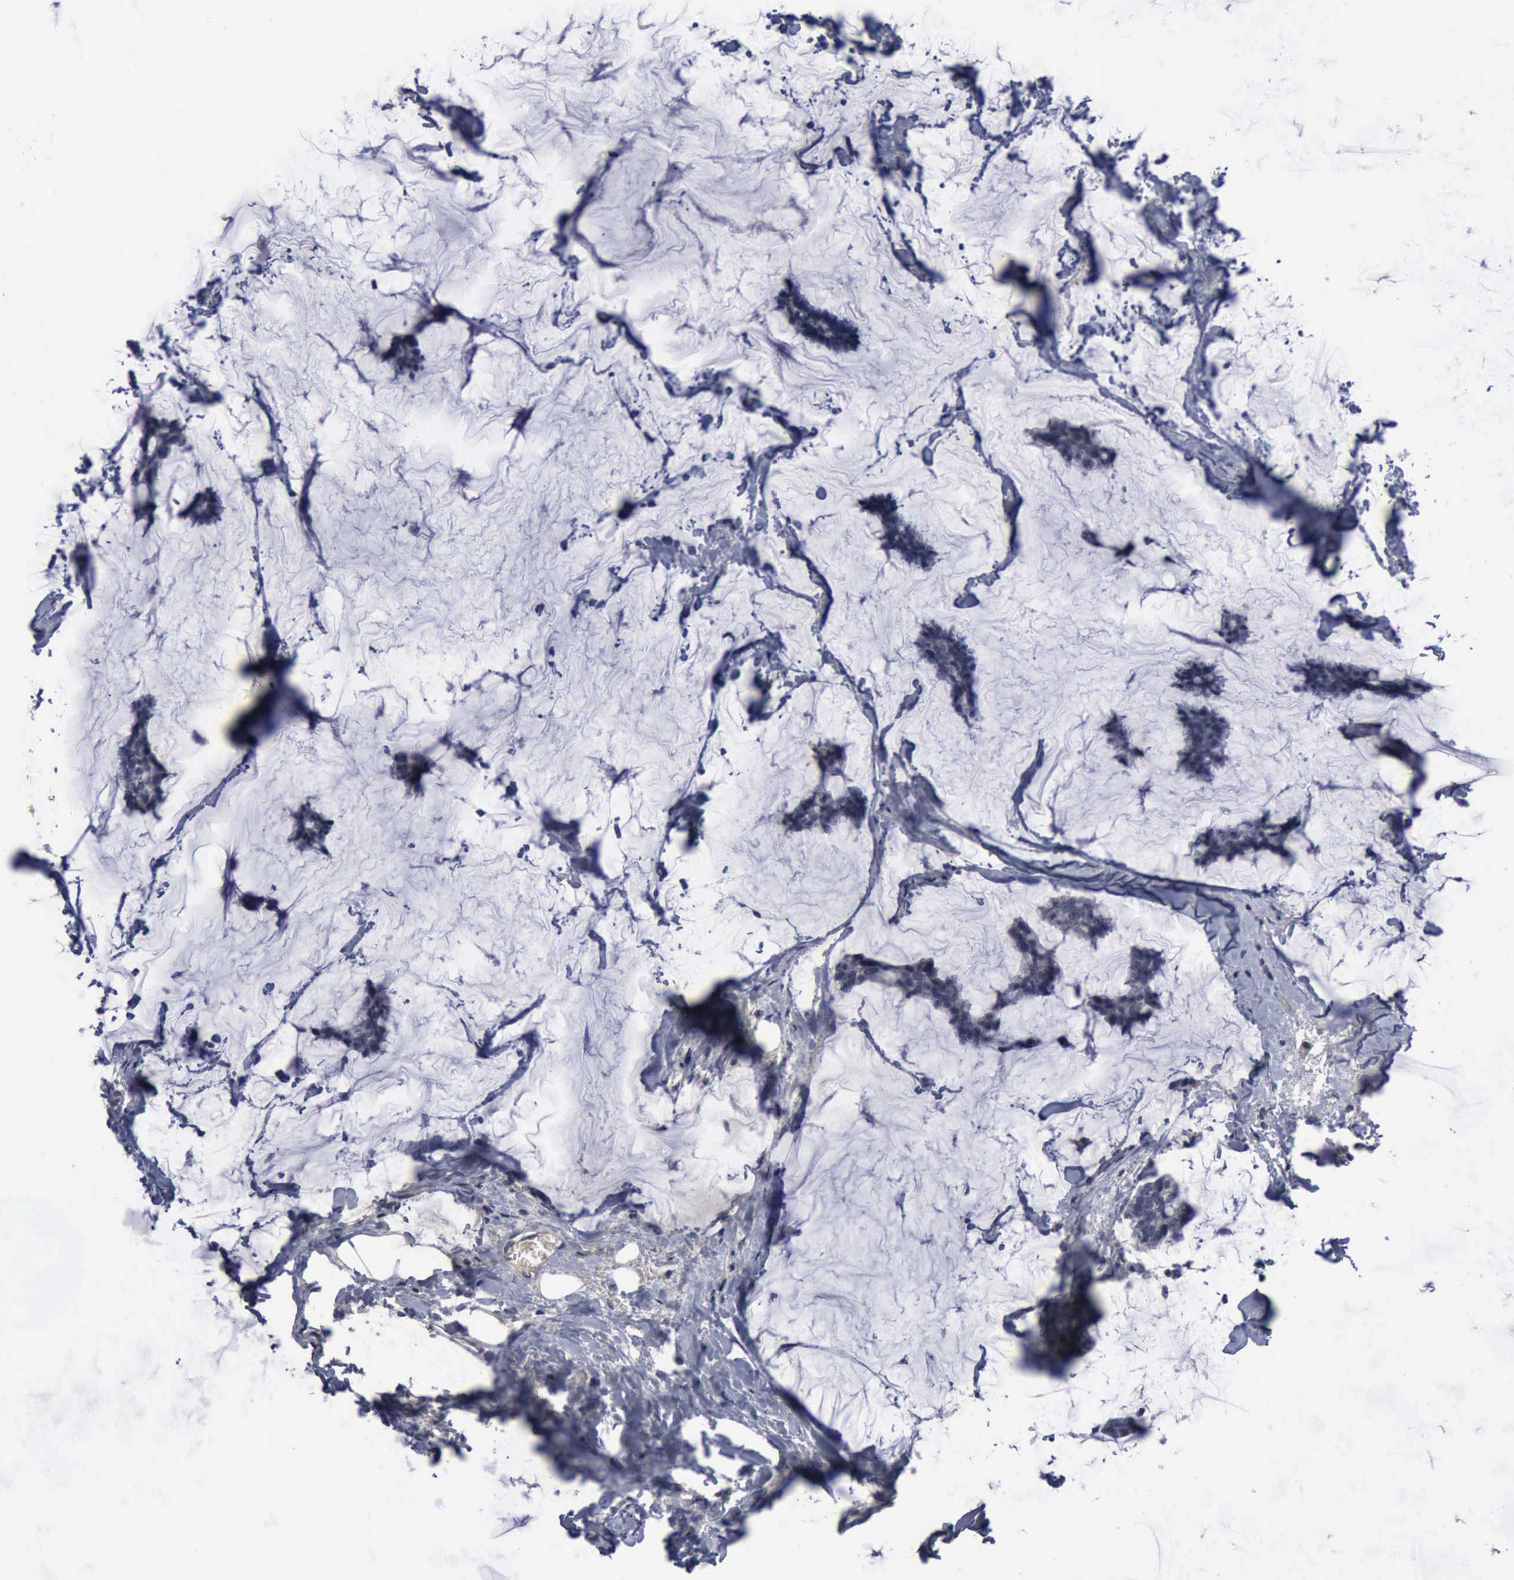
{"staining": {"intensity": "negative", "quantity": "none", "location": "none"}, "tissue": "breast cancer", "cell_type": "Tumor cells", "image_type": "cancer", "snomed": [{"axis": "morphology", "description": "Duct carcinoma"}, {"axis": "topography", "description": "Breast"}], "caption": "DAB (3,3'-diaminobenzidine) immunohistochemical staining of breast infiltrating ductal carcinoma reveals no significant expression in tumor cells.", "gene": "MYO18B", "patient": {"sex": "female", "age": 93}}